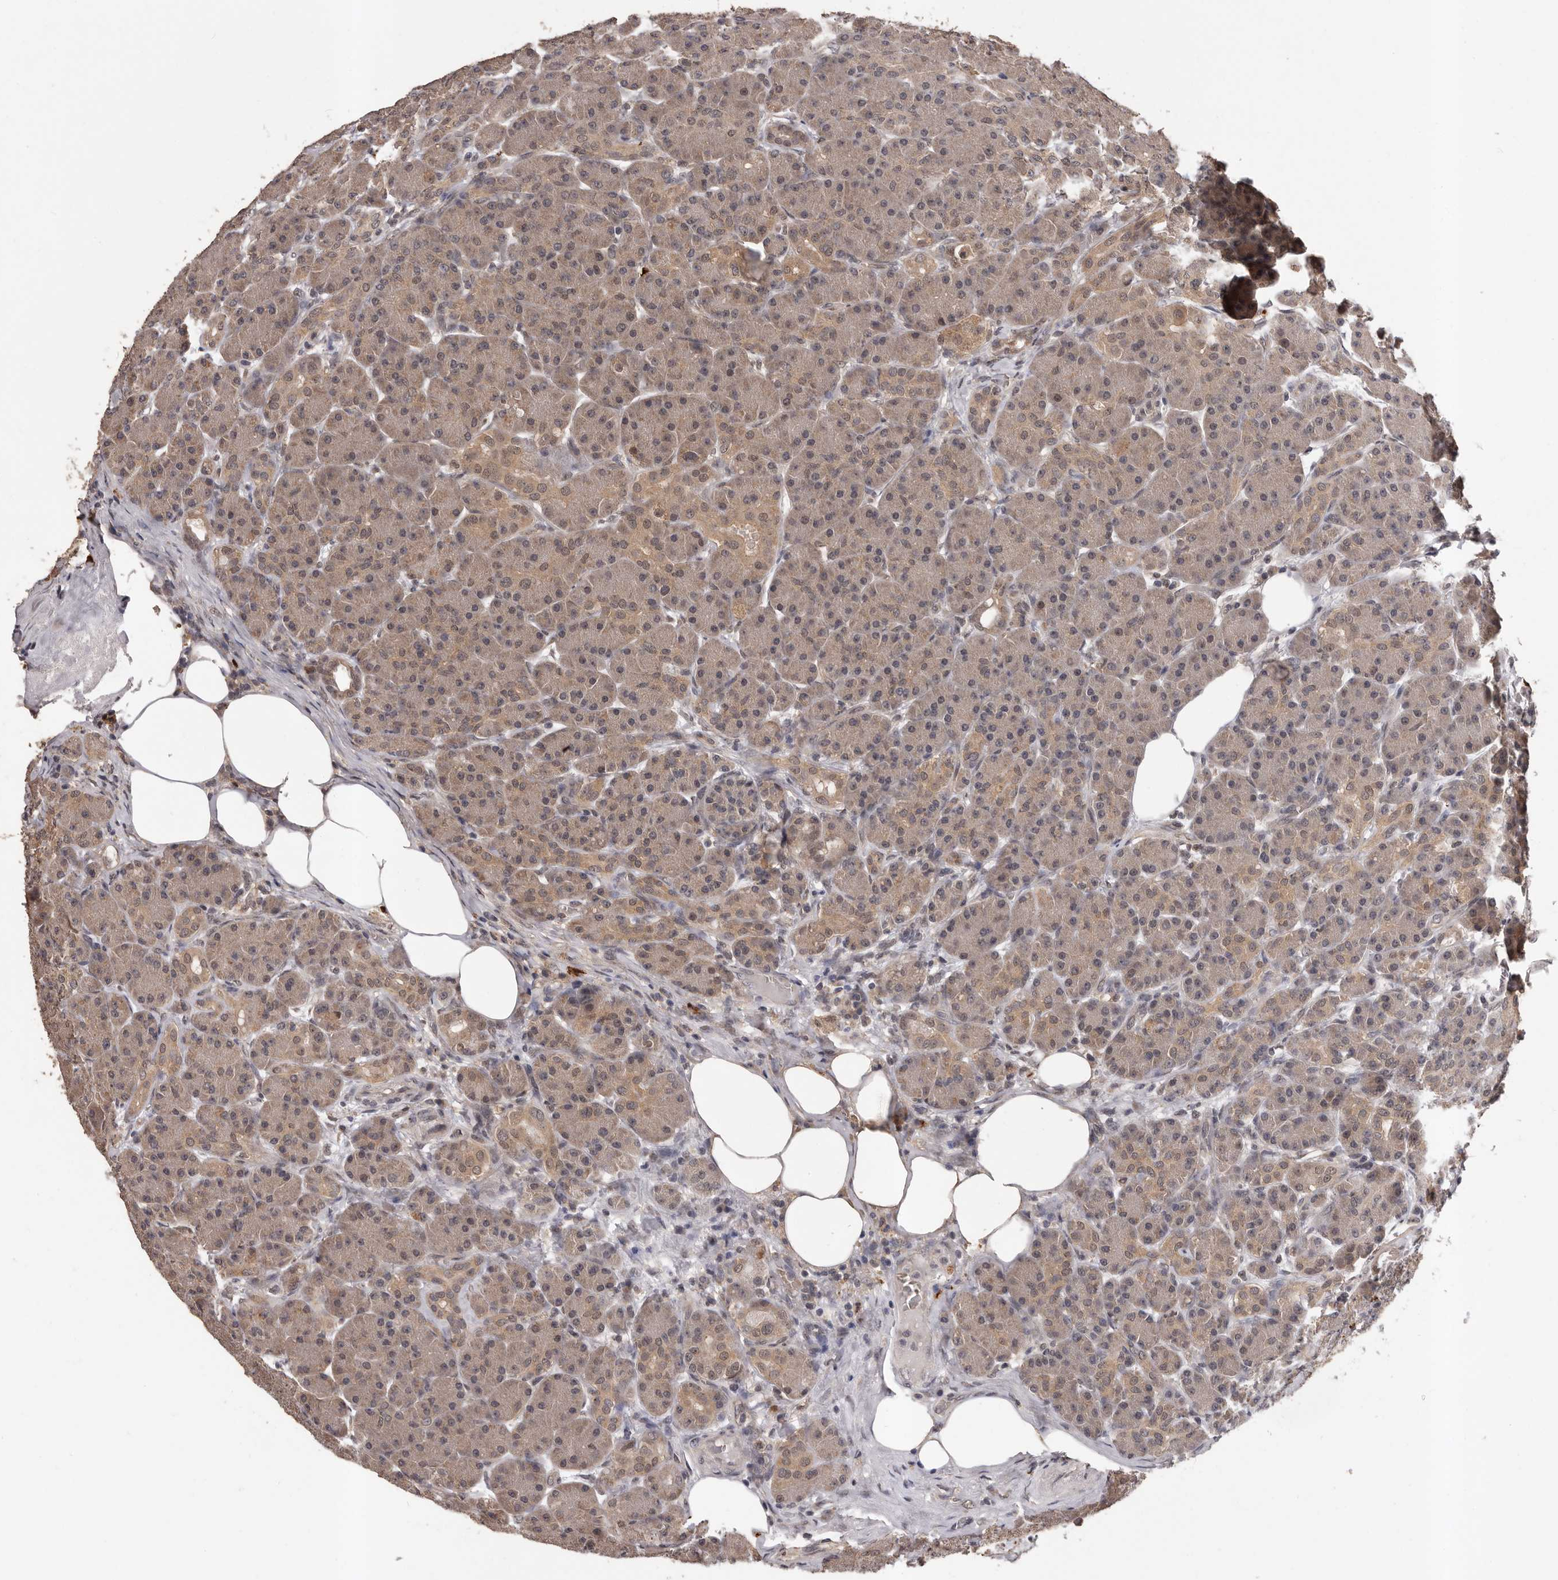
{"staining": {"intensity": "weak", "quantity": "25%-75%", "location": "cytoplasmic/membranous"}, "tissue": "pancreas", "cell_type": "Exocrine glandular cells", "image_type": "normal", "snomed": [{"axis": "morphology", "description": "Normal tissue, NOS"}, {"axis": "topography", "description": "Pancreas"}], "caption": "A brown stain shows weak cytoplasmic/membranous staining of a protein in exocrine glandular cells of benign pancreas. (Brightfield microscopy of DAB IHC at high magnification).", "gene": "VPS37A", "patient": {"sex": "male", "age": 63}}